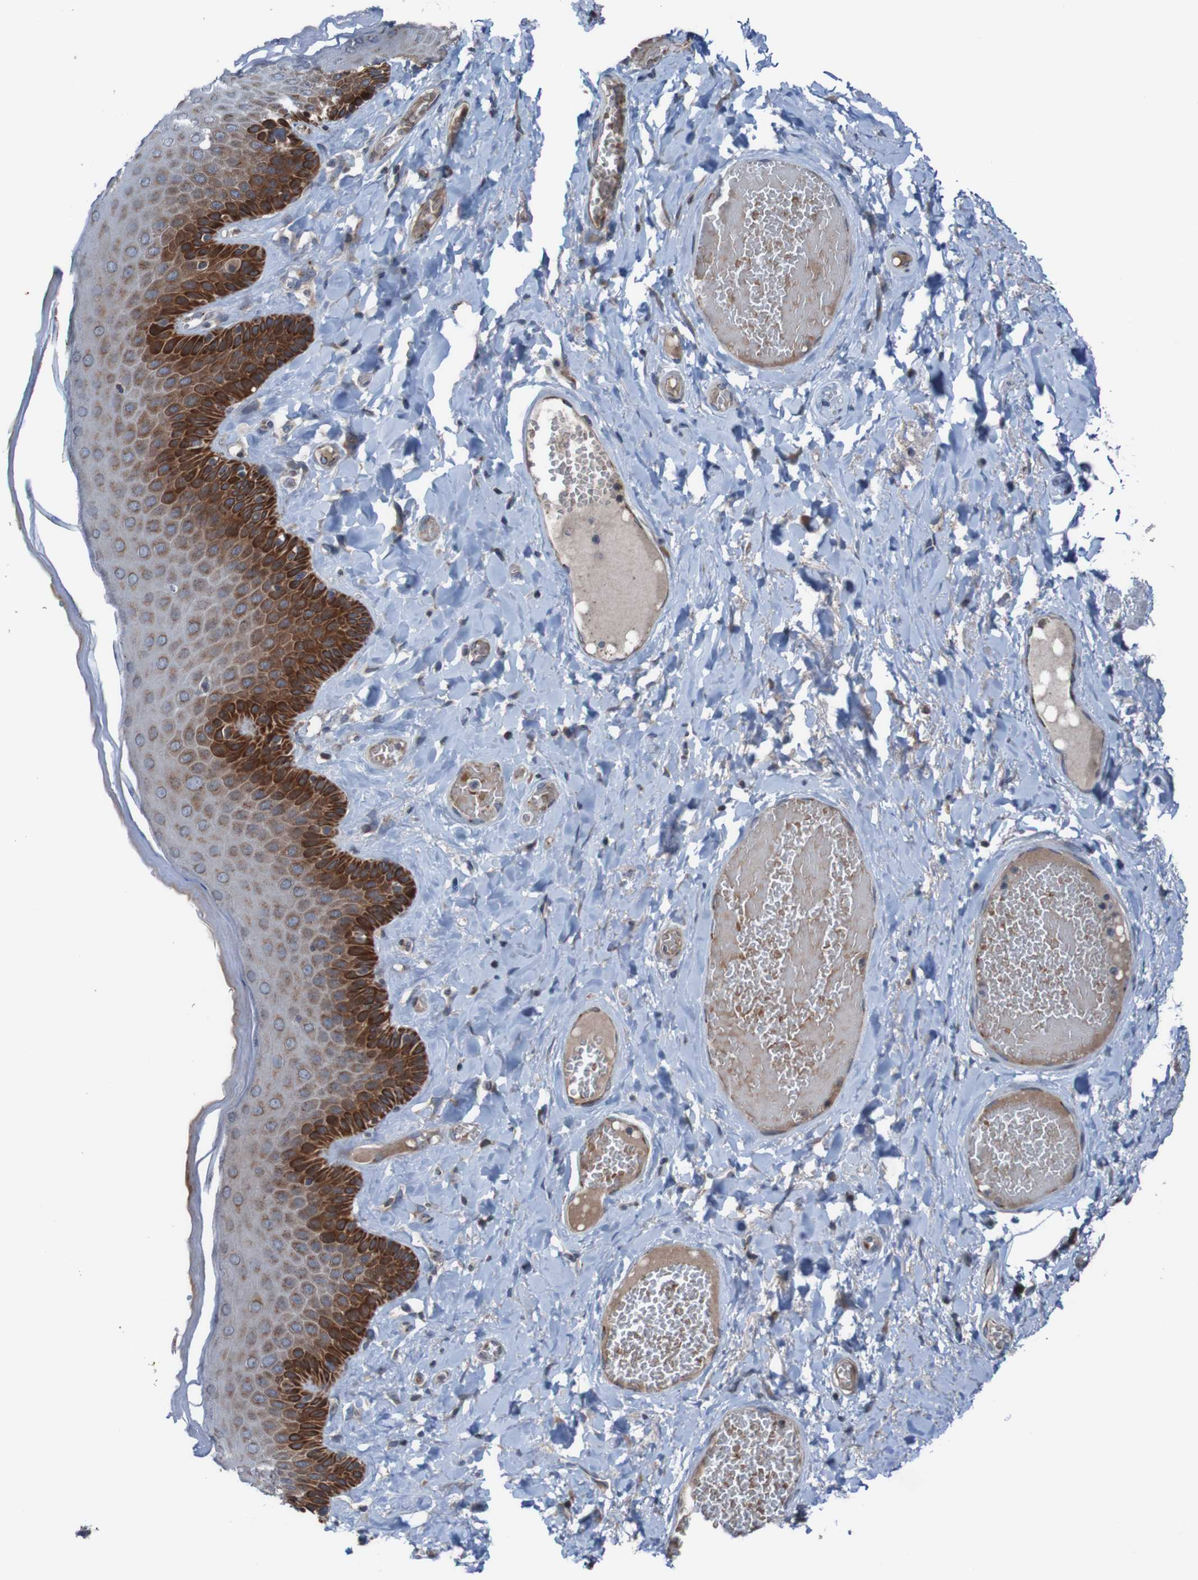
{"staining": {"intensity": "strong", "quantity": "25%-75%", "location": "cytoplasmic/membranous"}, "tissue": "skin", "cell_type": "Epidermal cells", "image_type": "normal", "snomed": [{"axis": "morphology", "description": "Normal tissue, NOS"}, {"axis": "topography", "description": "Anal"}], "caption": "Skin stained with IHC reveals strong cytoplasmic/membranous expression in approximately 25%-75% of epidermal cells. Nuclei are stained in blue.", "gene": "UNG", "patient": {"sex": "male", "age": 69}}